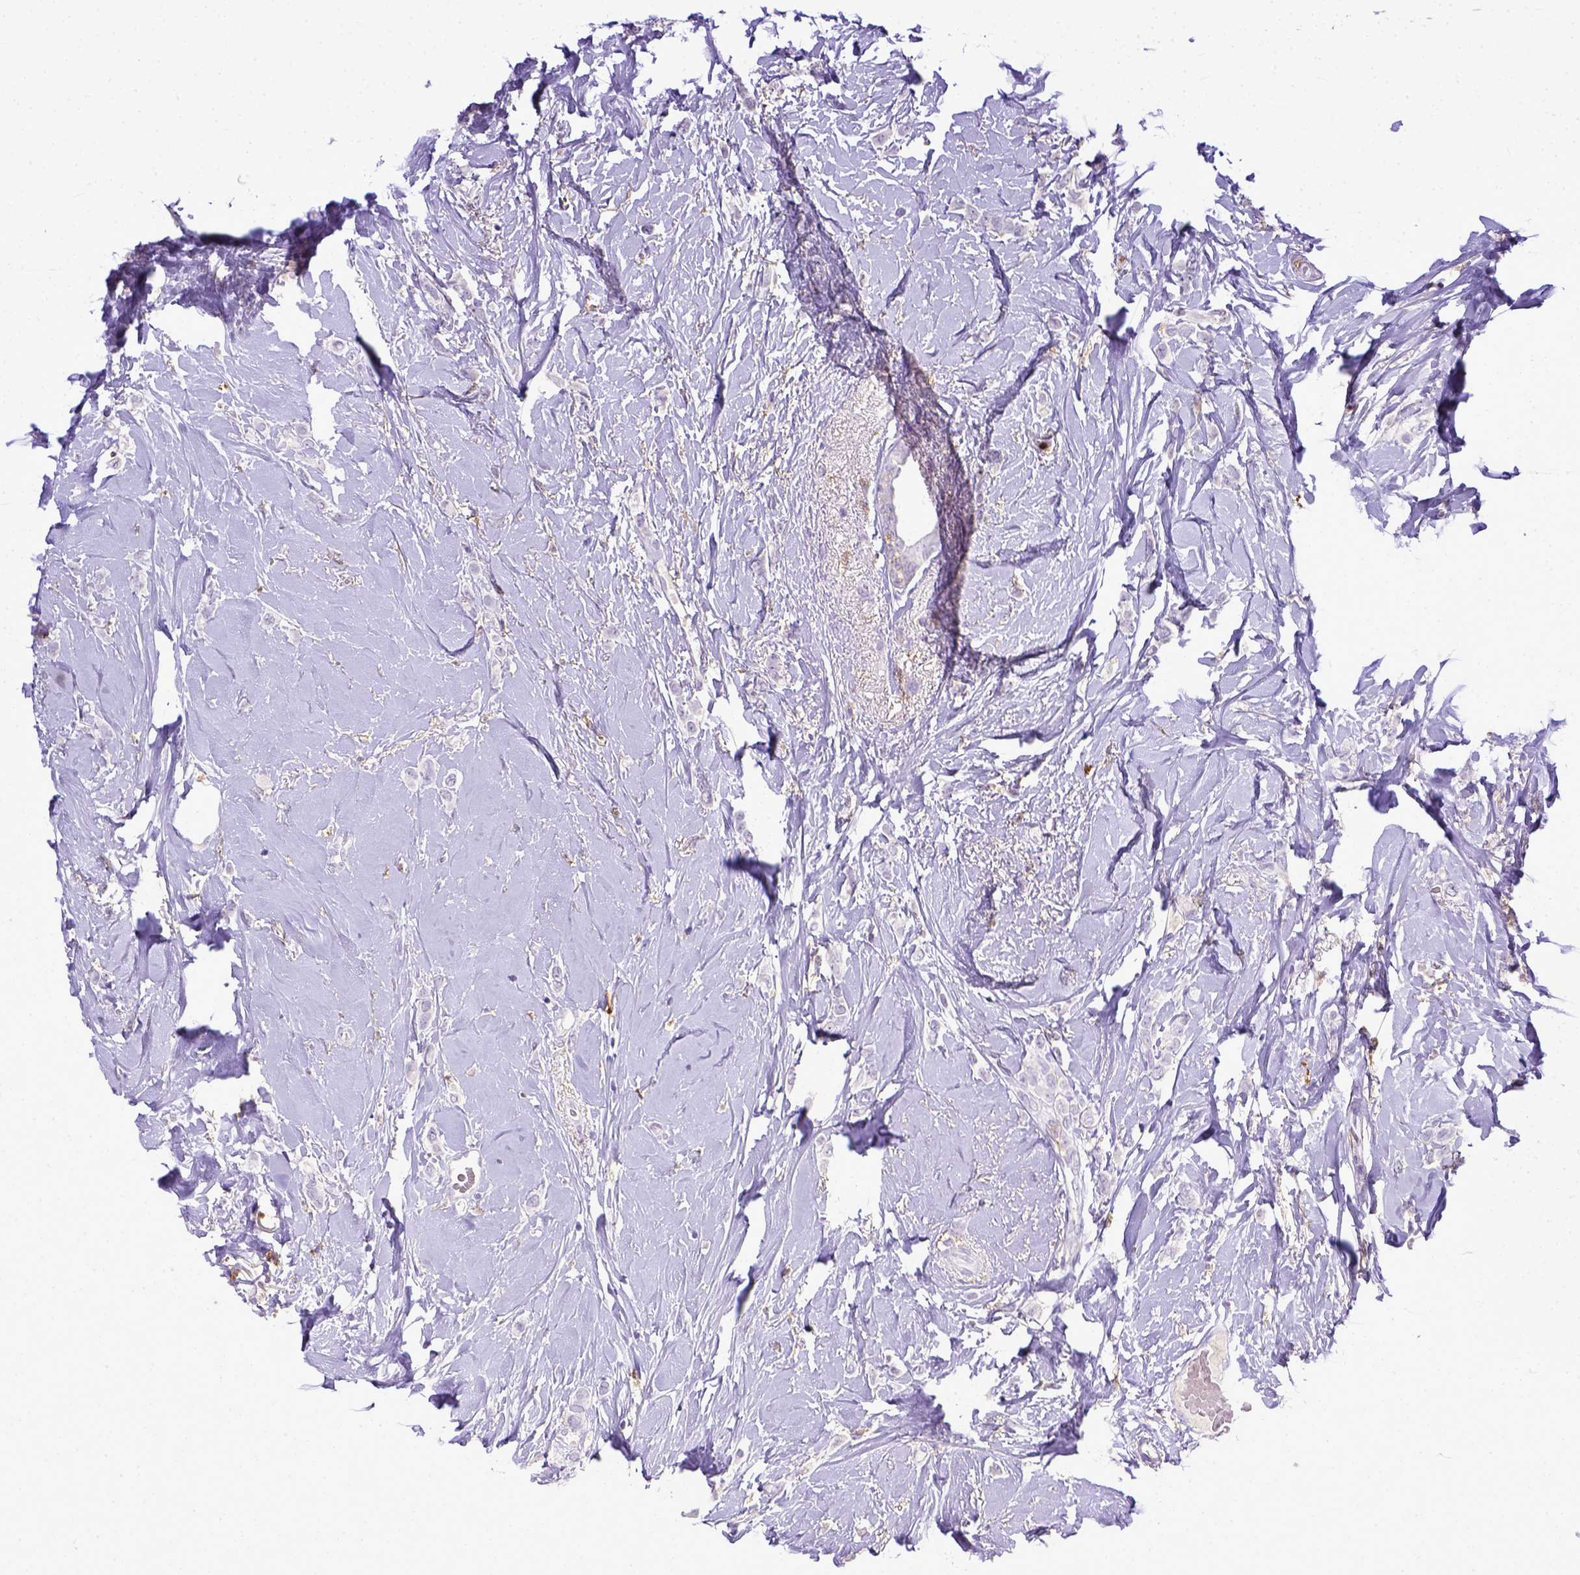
{"staining": {"intensity": "negative", "quantity": "none", "location": "none"}, "tissue": "breast cancer", "cell_type": "Tumor cells", "image_type": "cancer", "snomed": [{"axis": "morphology", "description": "Lobular carcinoma"}, {"axis": "topography", "description": "Breast"}], "caption": "The photomicrograph demonstrates no staining of tumor cells in breast cancer.", "gene": "ITGAM", "patient": {"sex": "female", "age": 66}}